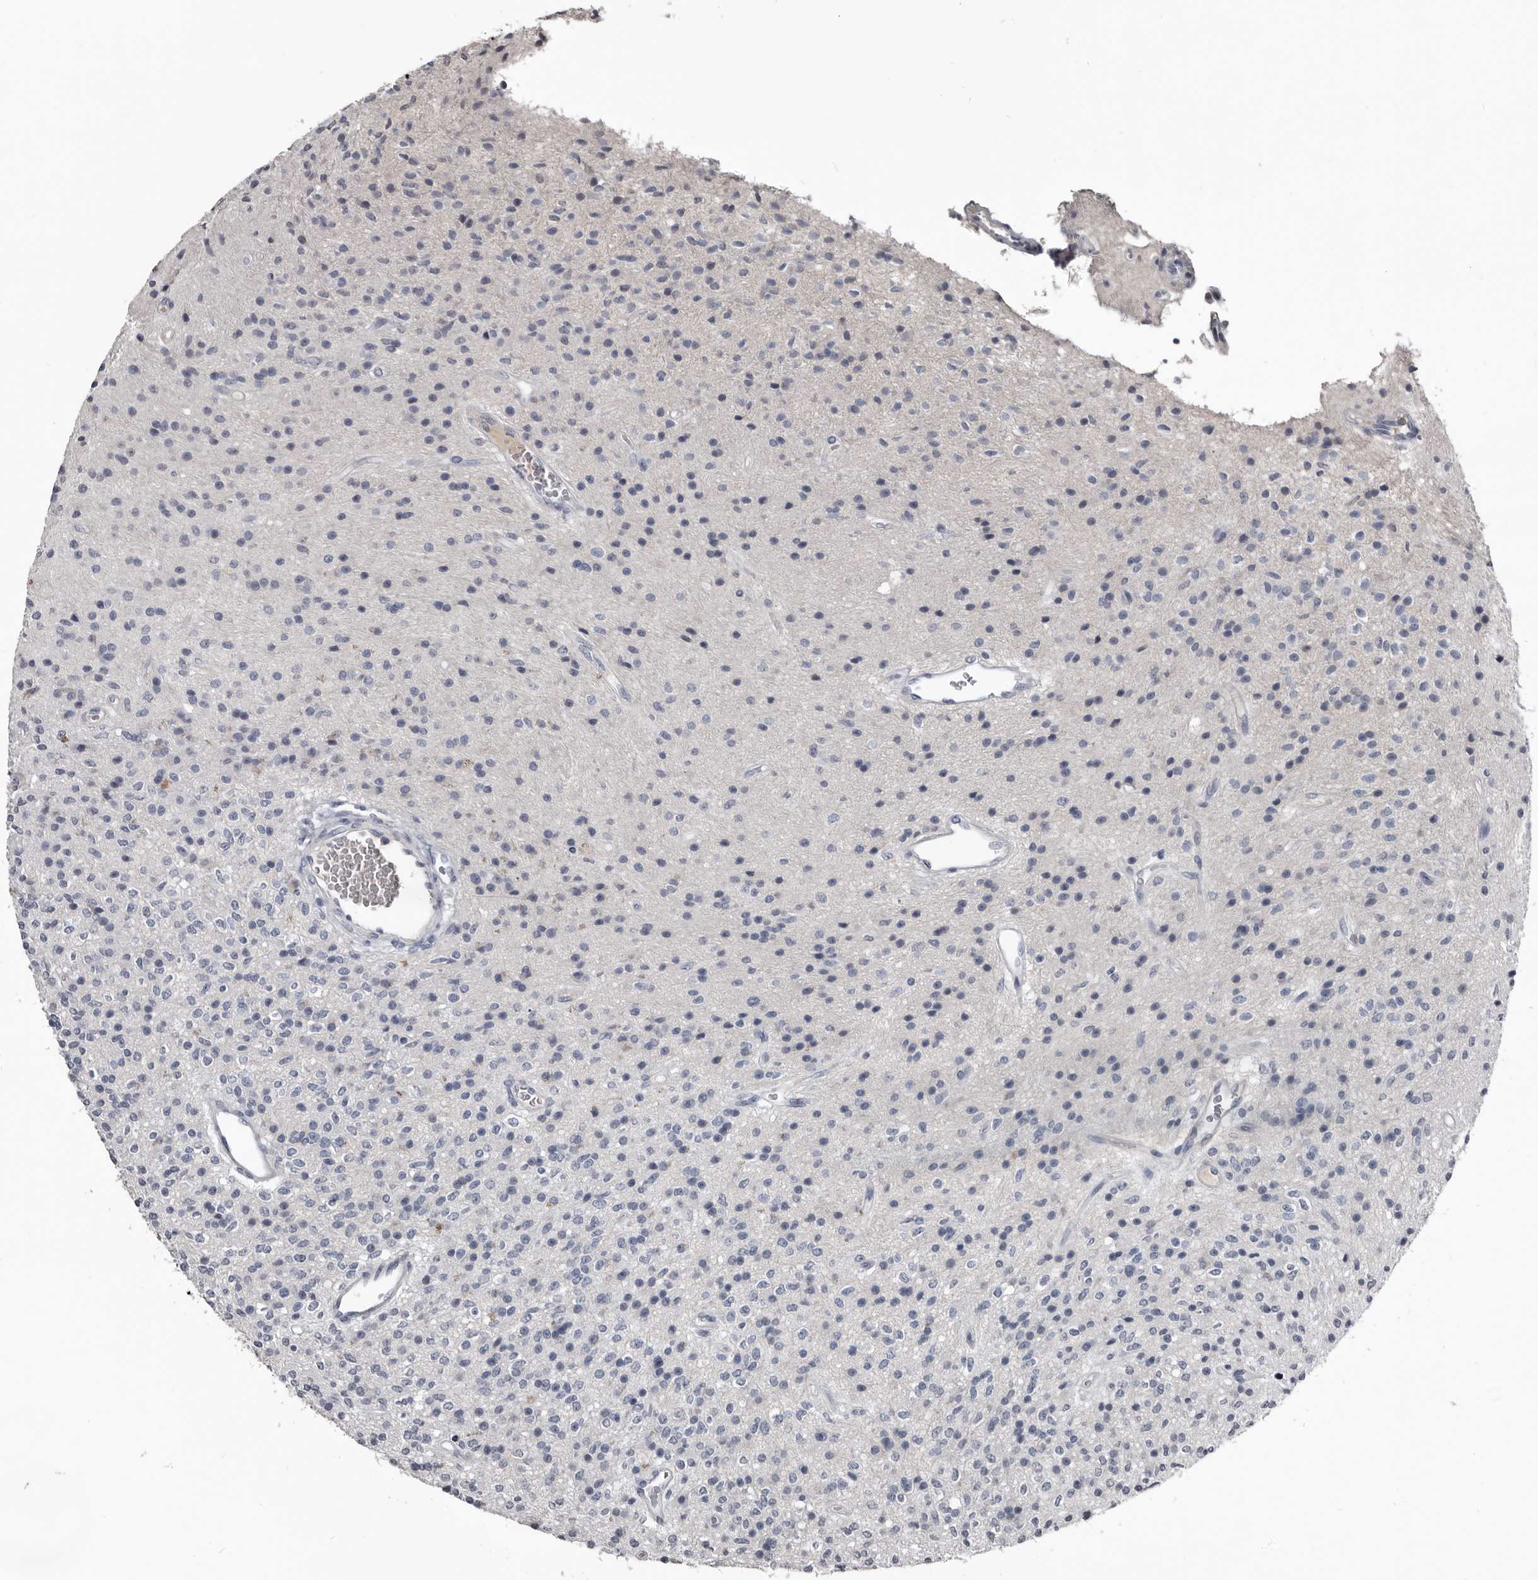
{"staining": {"intensity": "negative", "quantity": "none", "location": "none"}, "tissue": "glioma", "cell_type": "Tumor cells", "image_type": "cancer", "snomed": [{"axis": "morphology", "description": "Glioma, malignant, High grade"}, {"axis": "topography", "description": "Brain"}], "caption": "The photomicrograph shows no significant staining in tumor cells of high-grade glioma (malignant).", "gene": "GREB1", "patient": {"sex": "male", "age": 34}}